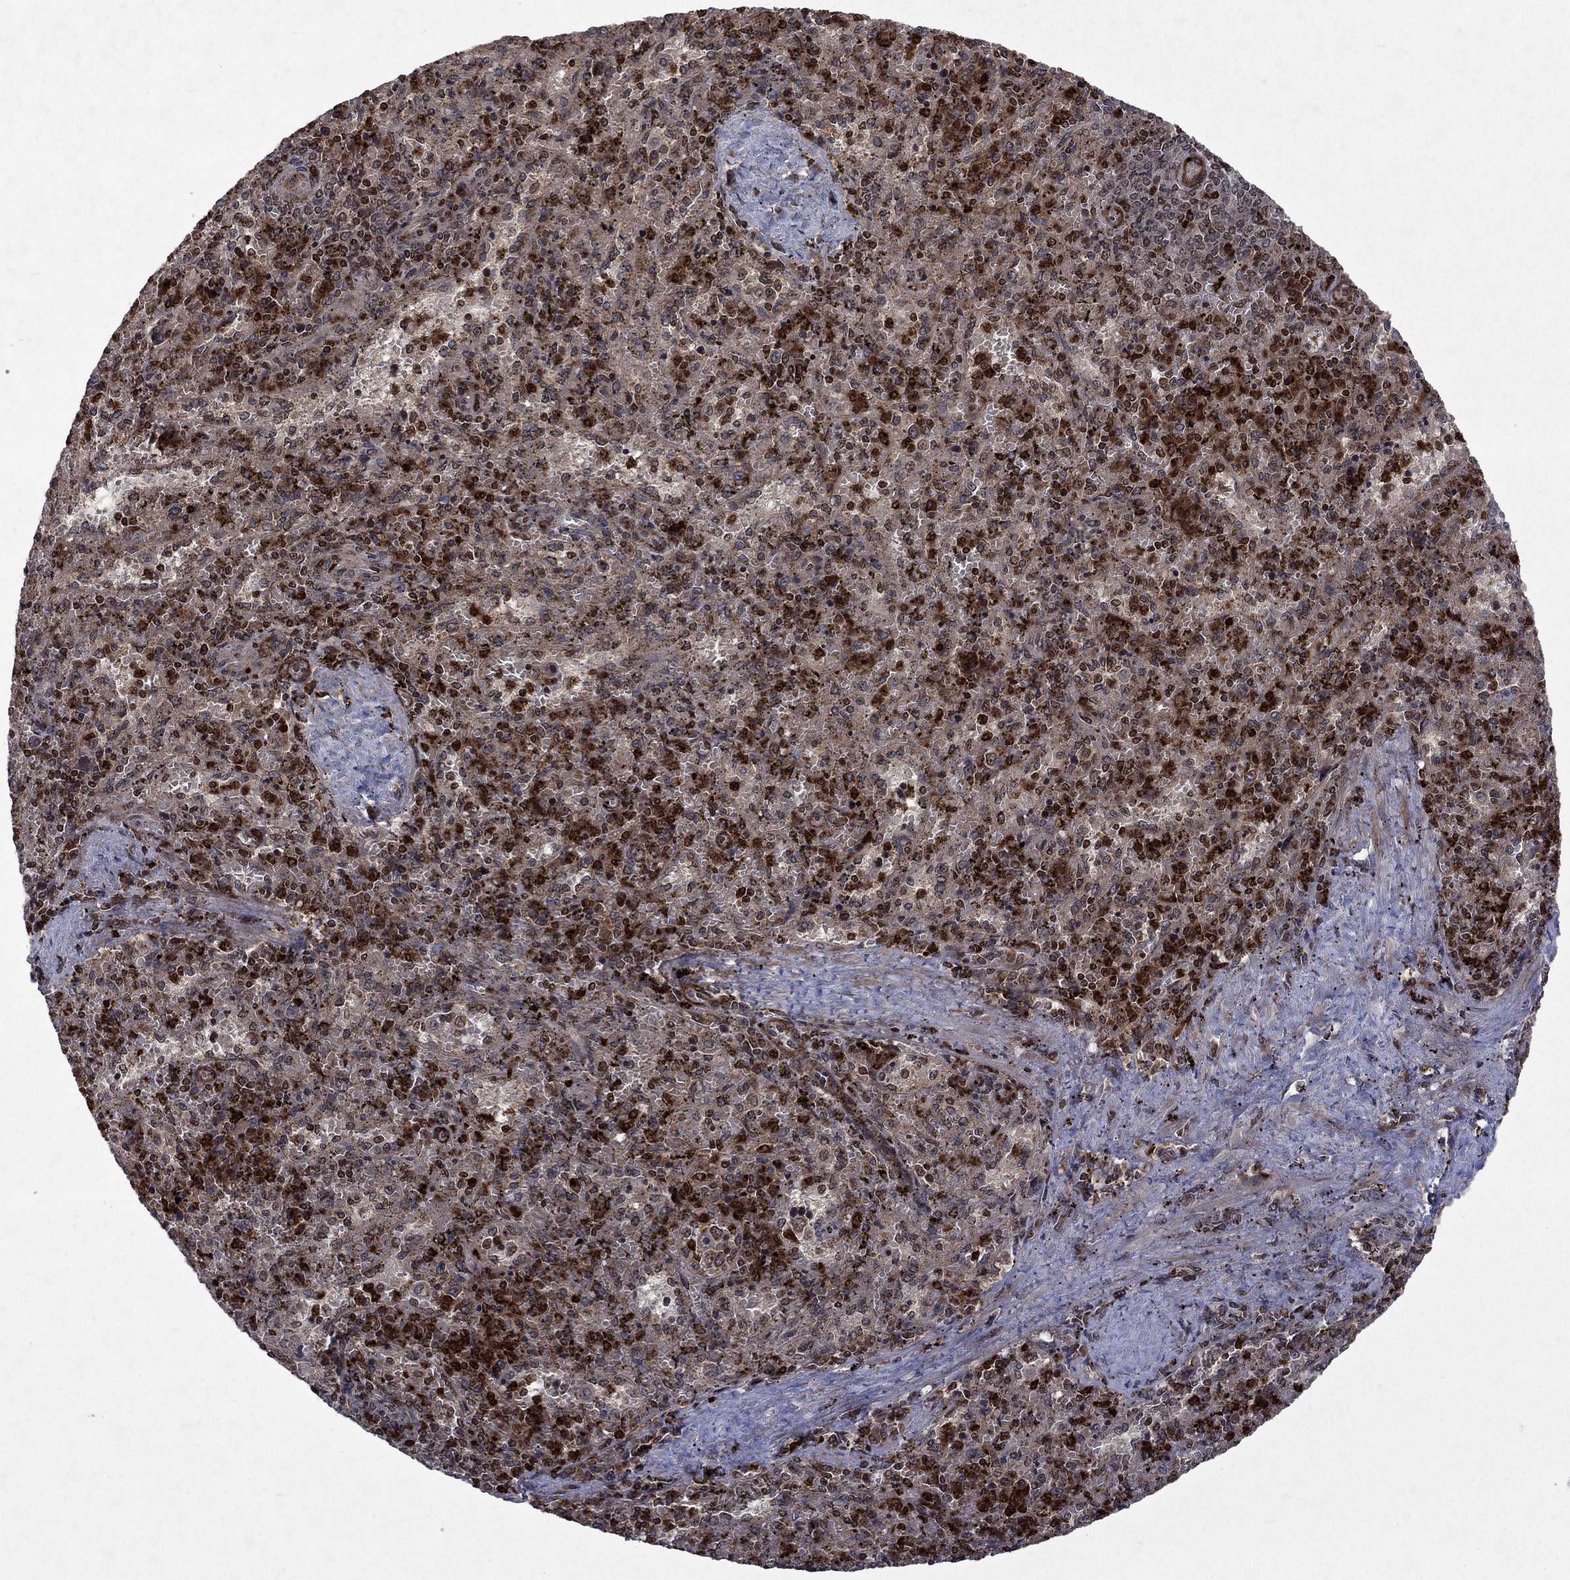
{"staining": {"intensity": "strong", "quantity": "25%-75%", "location": "cytoplasmic/membranous,nuclear"}, "tissue": "spleen", "cell_type": "Cells in red pulp", "image_type": "normal", "snomed": [{"axis": "morphology", "description": "Normal tissue, NOS"}, {"axis": "topography", "description": "Spleen"}], "caption": "Immunohistochemical staining of benign human spleen demonstrates 25%-75% levels of strong cytoplasmic/membranous,nuclear protein staining in approximately 25%-75% of cells in red pulp.", "gene": "TMEM33", "patient": {"sex": "female", "age": 50}}